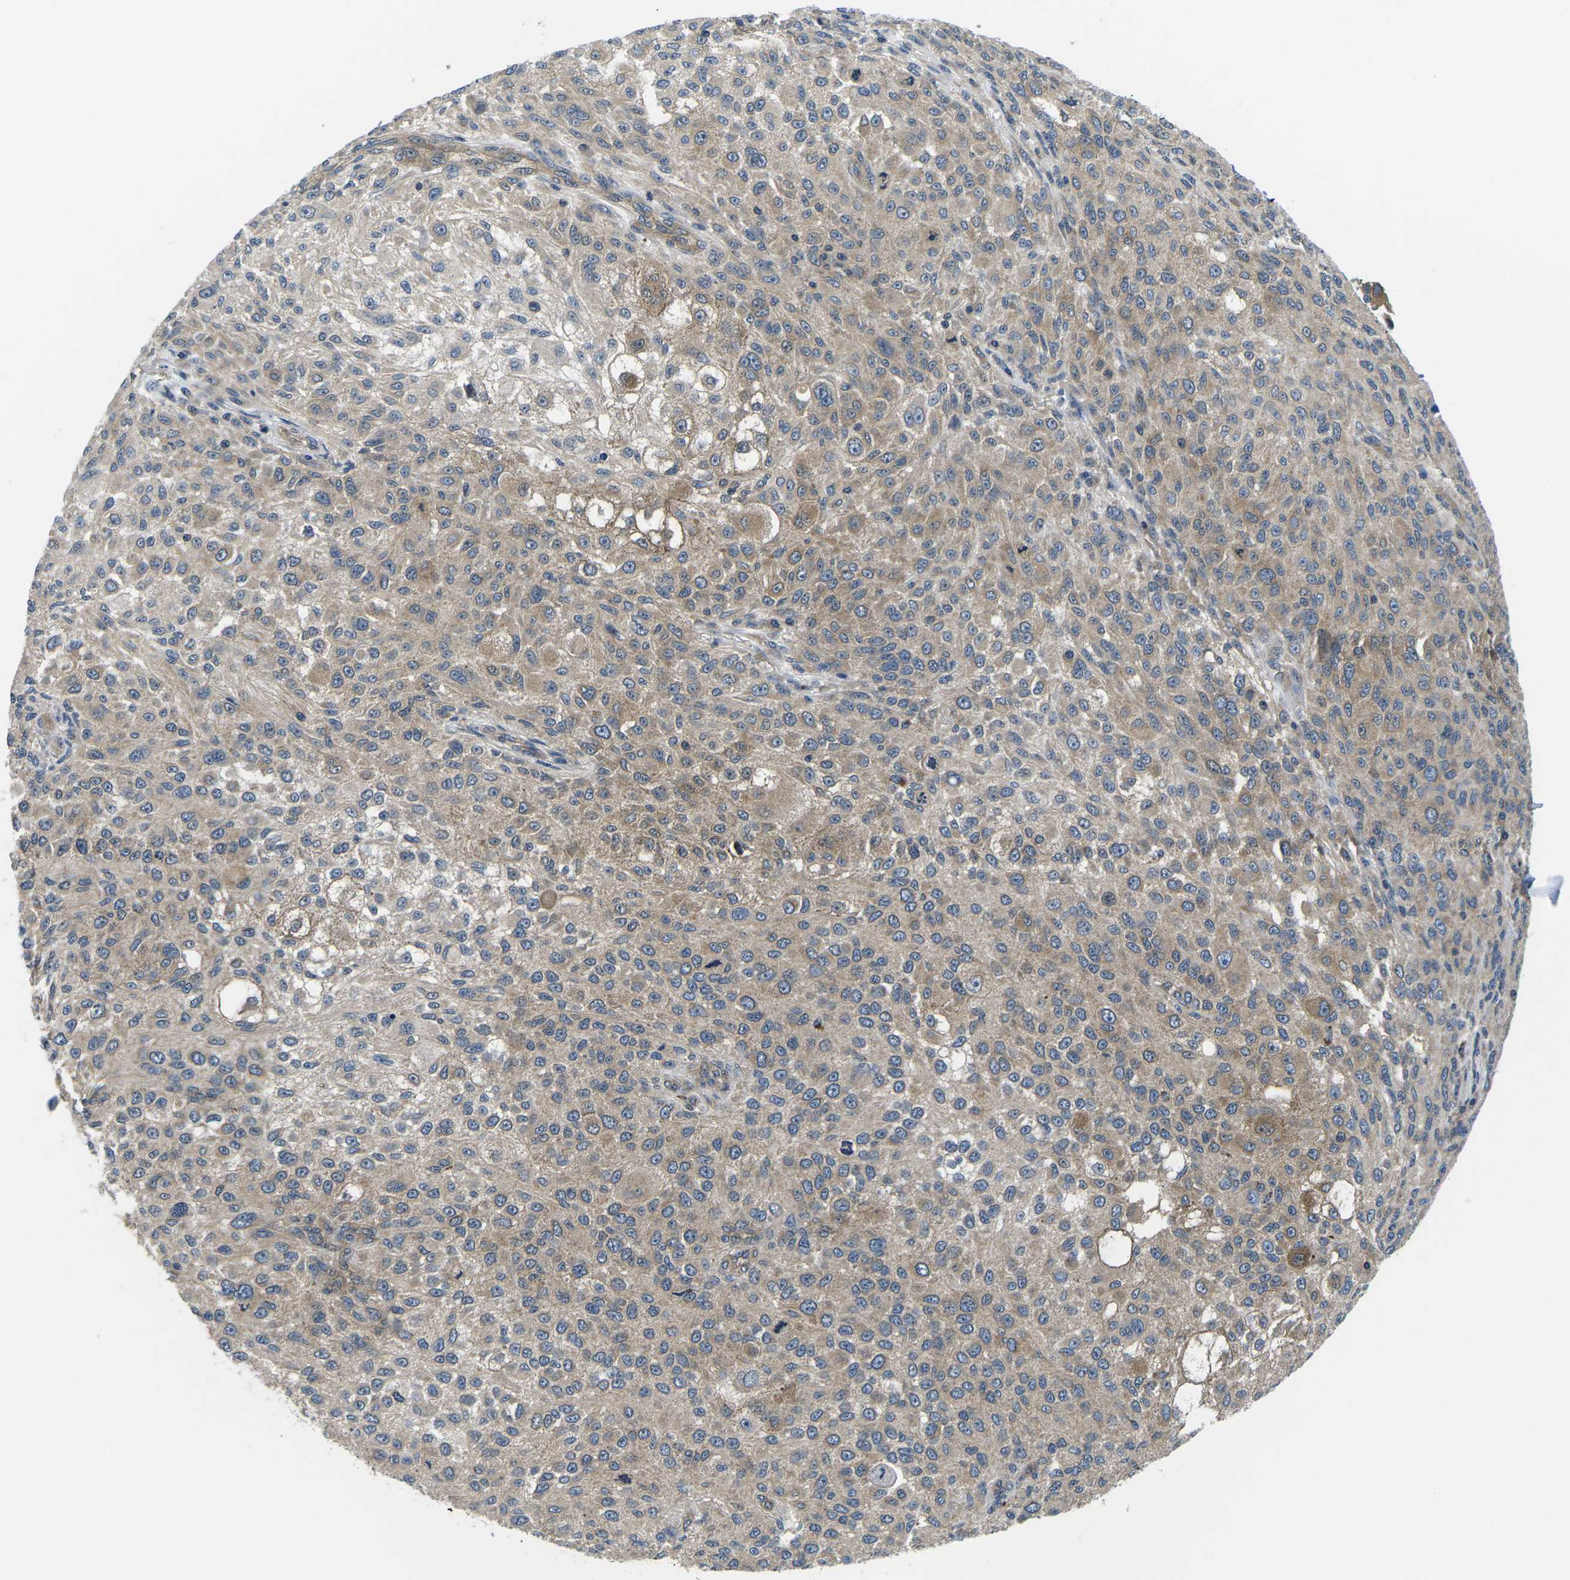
{"staining": {"intensity": "moderate", "quantity": ">75%", "location": "cytoplasmic/membranous"}, "tissue": "melanoma", "cell_type": "Tumor cells", "image_type": "cancer", "snomed": [{"axis": "morphology", "description": "Necrosis, NOS"}, {"axis": "morphology", "description": "Malignant melanoma, NOS"}, {"axis": "topography", "description": "Skin"}], "caption": "Malignant melanoma tissue exhibits moderate cytoplasmic/membranous staining in approximately >75% of tumor cells, visualized by immunohistochemistry.", "gene": "GSK3B", "patient": {"sex": "female", "age": 87}}